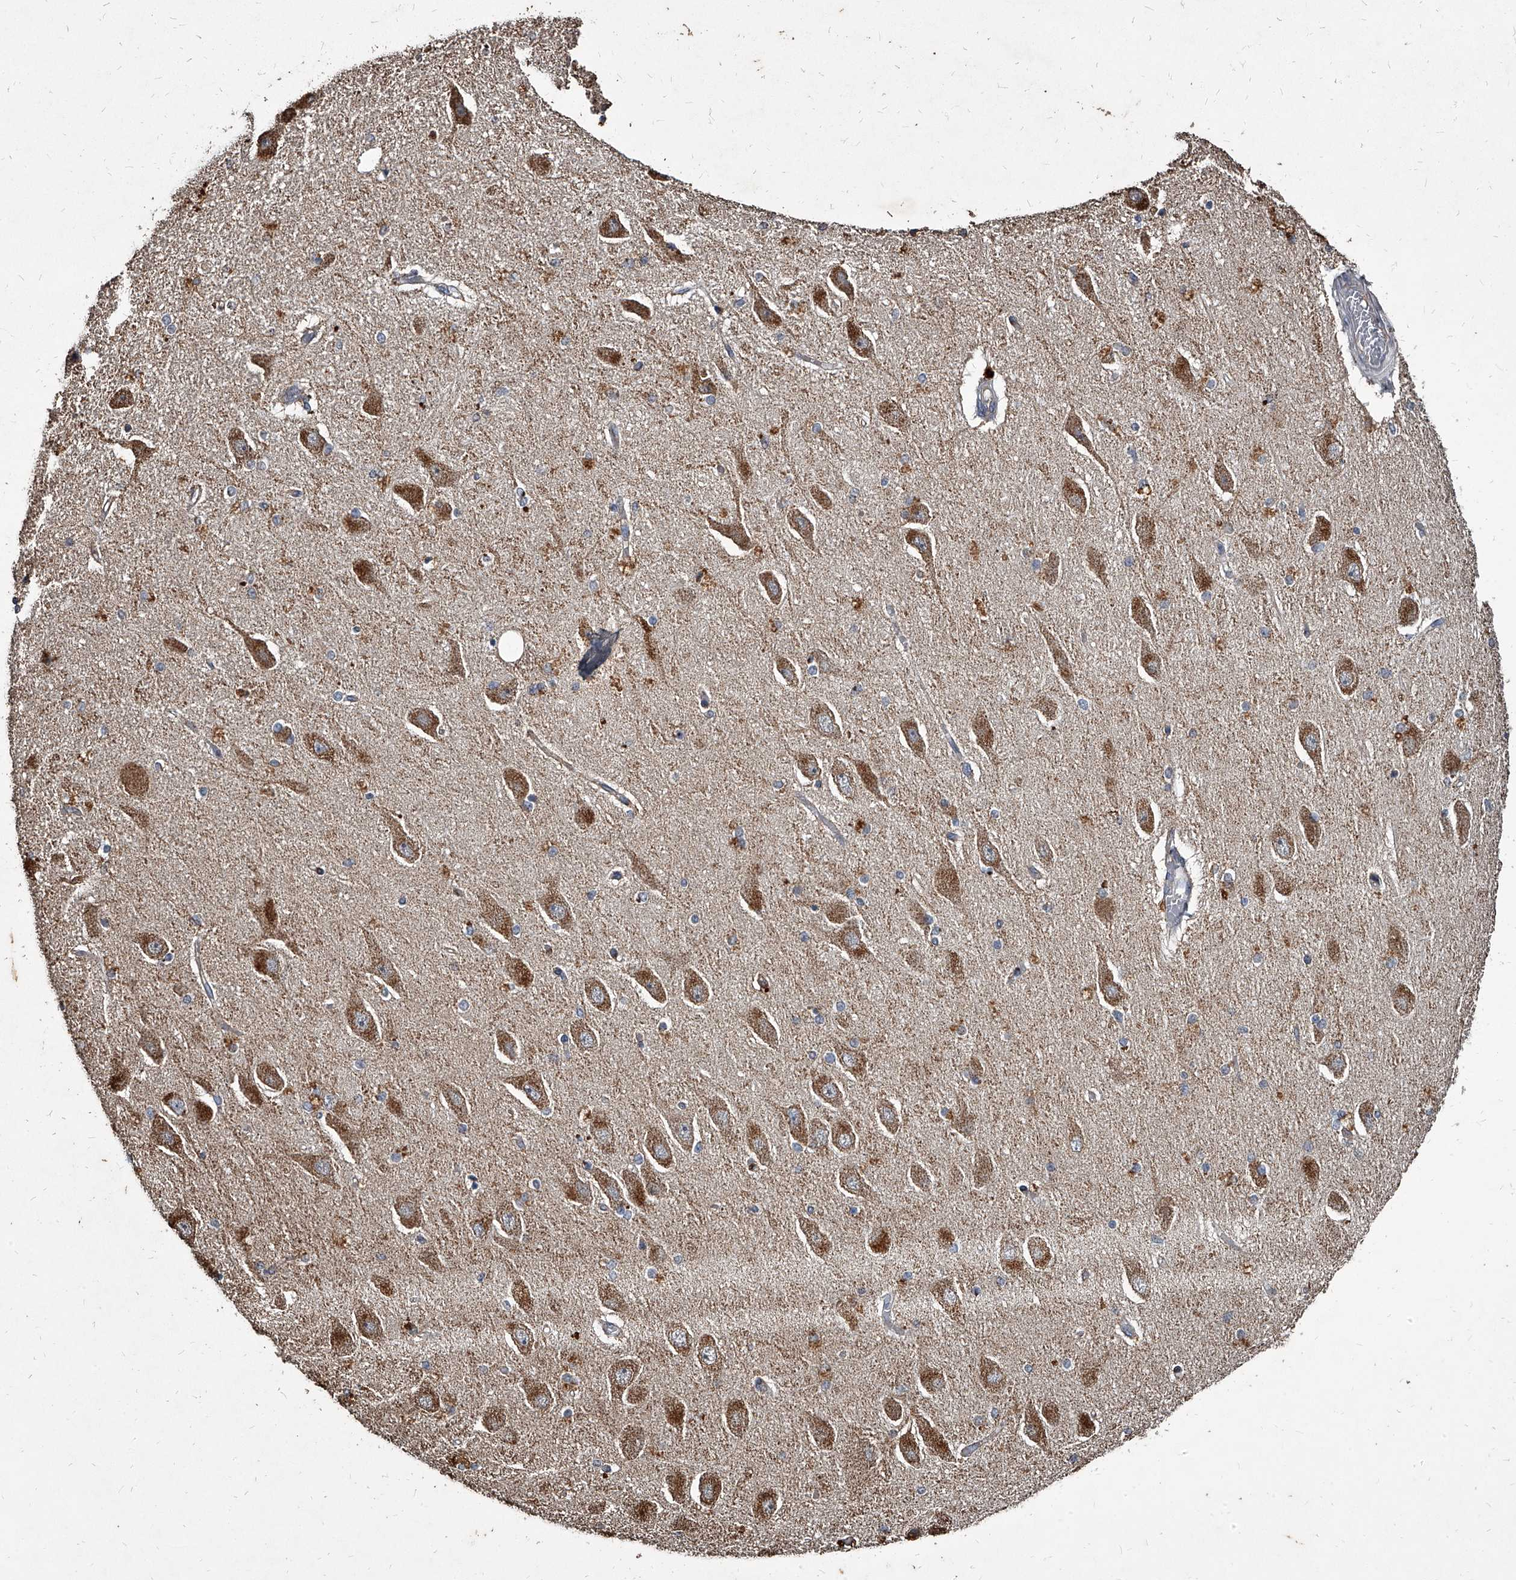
{"staining": {"intensity": "moderate", "quantity": "<25%", "location": "cytoplasmic/membranous"}, "tissue": "hippocampus", "cell_type": "Glial cells", "image_type": "normal", "snomed": [{"axis": "morphology", "description": "Normal tissue, NOS"}, {"axis": "topography", "description": "Hippocampus"}], "caption": "The photomicrograph reveals a brown stain indicating the presence of a protein in the cytoplasmic/membranous of glial cells in hippocampus. The staining was performed using DAB, with brown indicating positive protein expression. Nuclei are stained blue with hematoxylin.", "gene": "GPR183", "patient": {"sex": "female", "age": 54}}